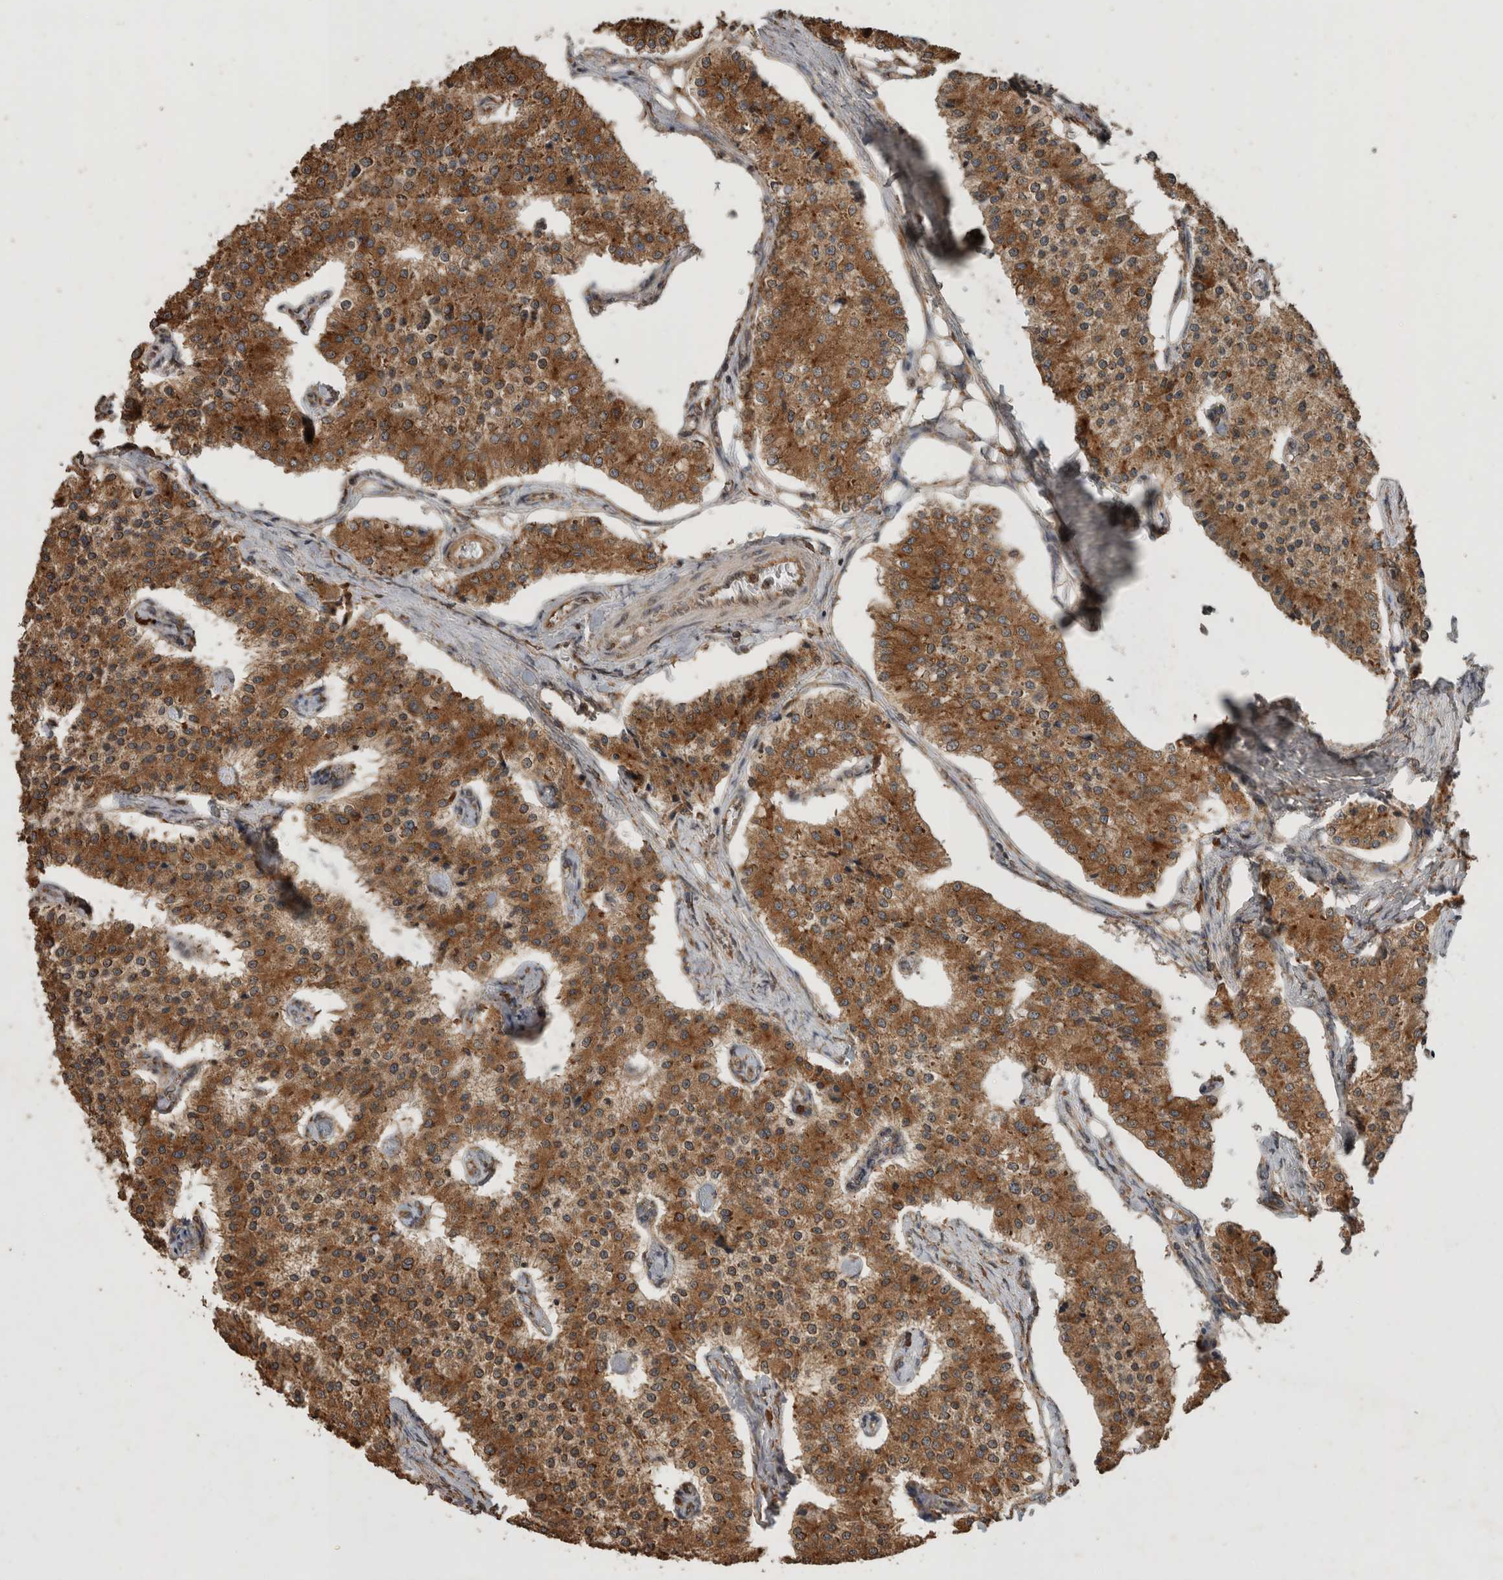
{"staining": {"intensity": "strong", "quantity": ">75%", "location": "cytoplasmic/membranous"}, "tissue": "carcinoid", "cell_type": "Tumor cells", "image_type": "cancer", "snomed": [{"axis": "morphology", "description": "Carcinoid, malignant, NOS"}, {"axis": "topography", "description": "Colon"}], "caption": "Tumor cells exhibit high levels of strong cytoplasmic/membranous expression in about >75% of cells in carcinoid (malignant). The staining is performed using DAB (3,3'-diaminobenzidine) brown chromogen to label protein expression. The nuclei are counter-stained blue using hematoxylin.", "gene": "OTUD7B", "patient": {"sex": "female", "age": 52}}